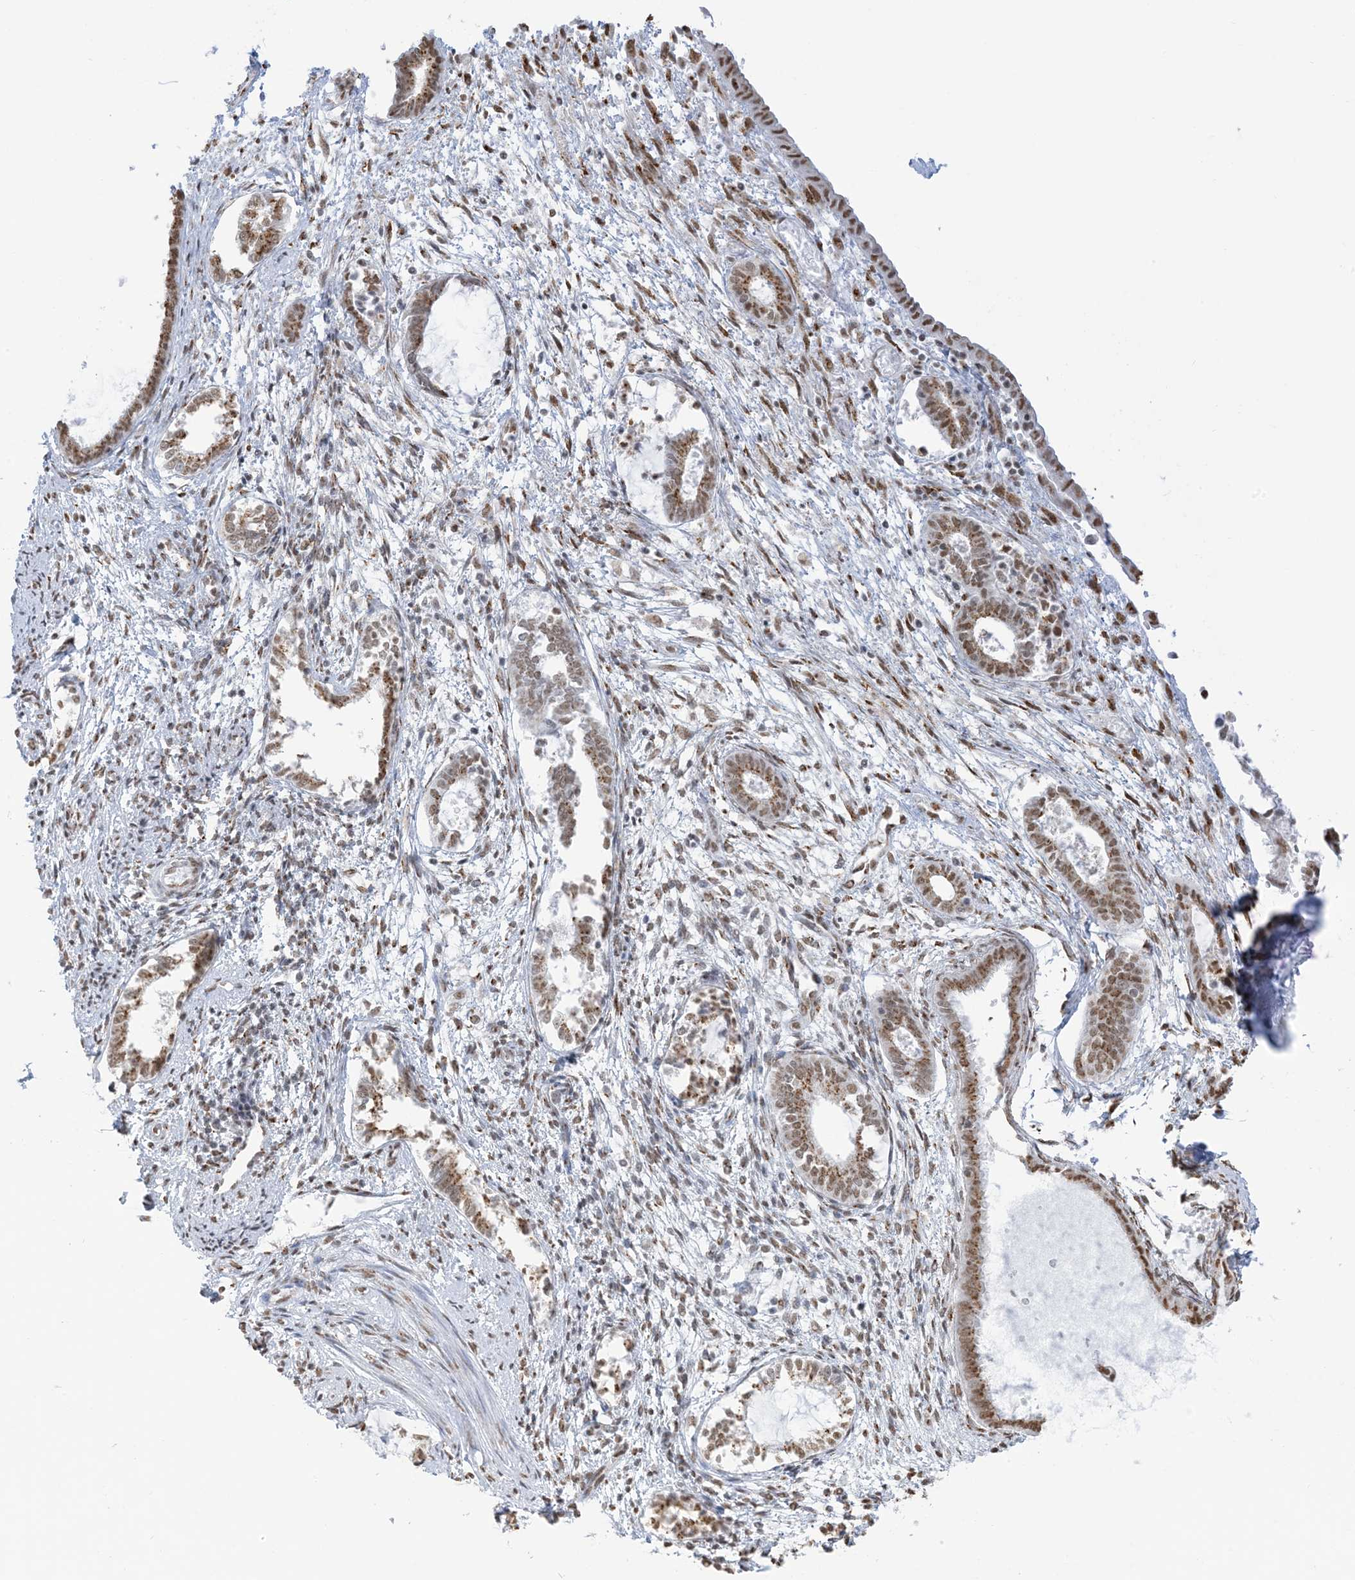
{"staining": {"intensity": "moderate", "quantity": "<25%", "location": "cytoplasmic/membranous,nuclear"}, "tissue": "endometrium", "cell_type": "Cells in endometrial stroma", "image_type": "normal", "snomed": [{"axis": "morphology", "description": "Normal tissue, NOS"}, {"axis": "topography", "description": "Endometrium"}], "caption": "IHC micrograph of benign endometrium: endometrium stained using IHC shows low levels of moderate protein expression localized specifically in the cytoplasmic/membranous,nuclear of cells in endometrial stroma, appearing as a cytoplasmic/membranous,nuclear brown color.", "gene": "GPR107", "patient": {"sex": "female", "age": 56}}